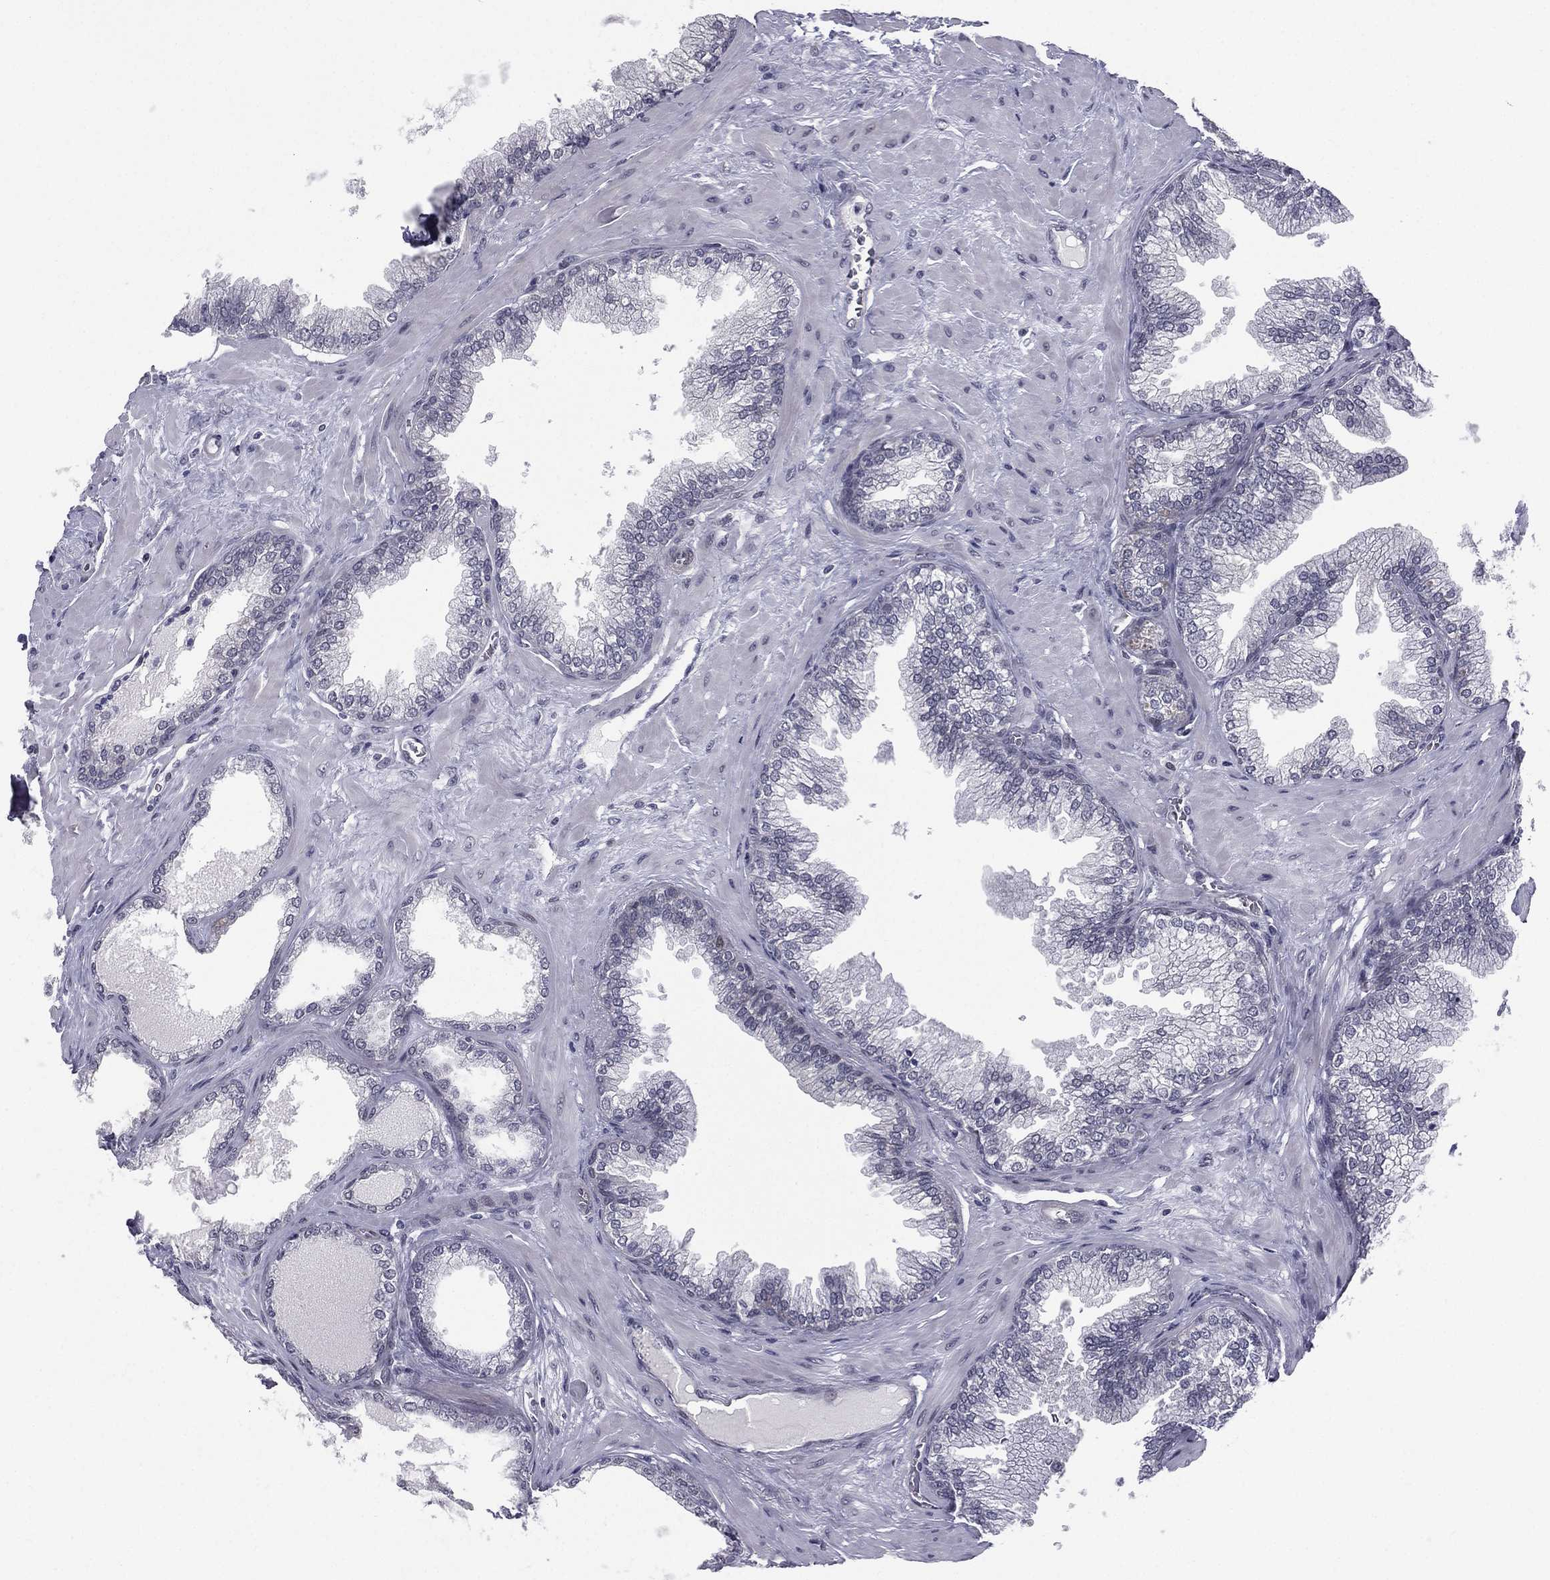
{"staining": {"intensity": "negative", "quantity": "none", "location": "none"}, "tissue": "prostate cancer", "cell_type": "Tumor cells", "image_type": "cancer", "snomed": [{"axis": "morphology", "description": "Adenocarcinoma, Low grade"}, {"axis": "topography", "description": "Prostate"}], "caption": "An image of low-grade adenocarcinoma (prostate) stained for a protein reveals no brown staining in tumor cells.", "gene": "ACTRT2", "patient": {"sex": "male", "age": 72}}